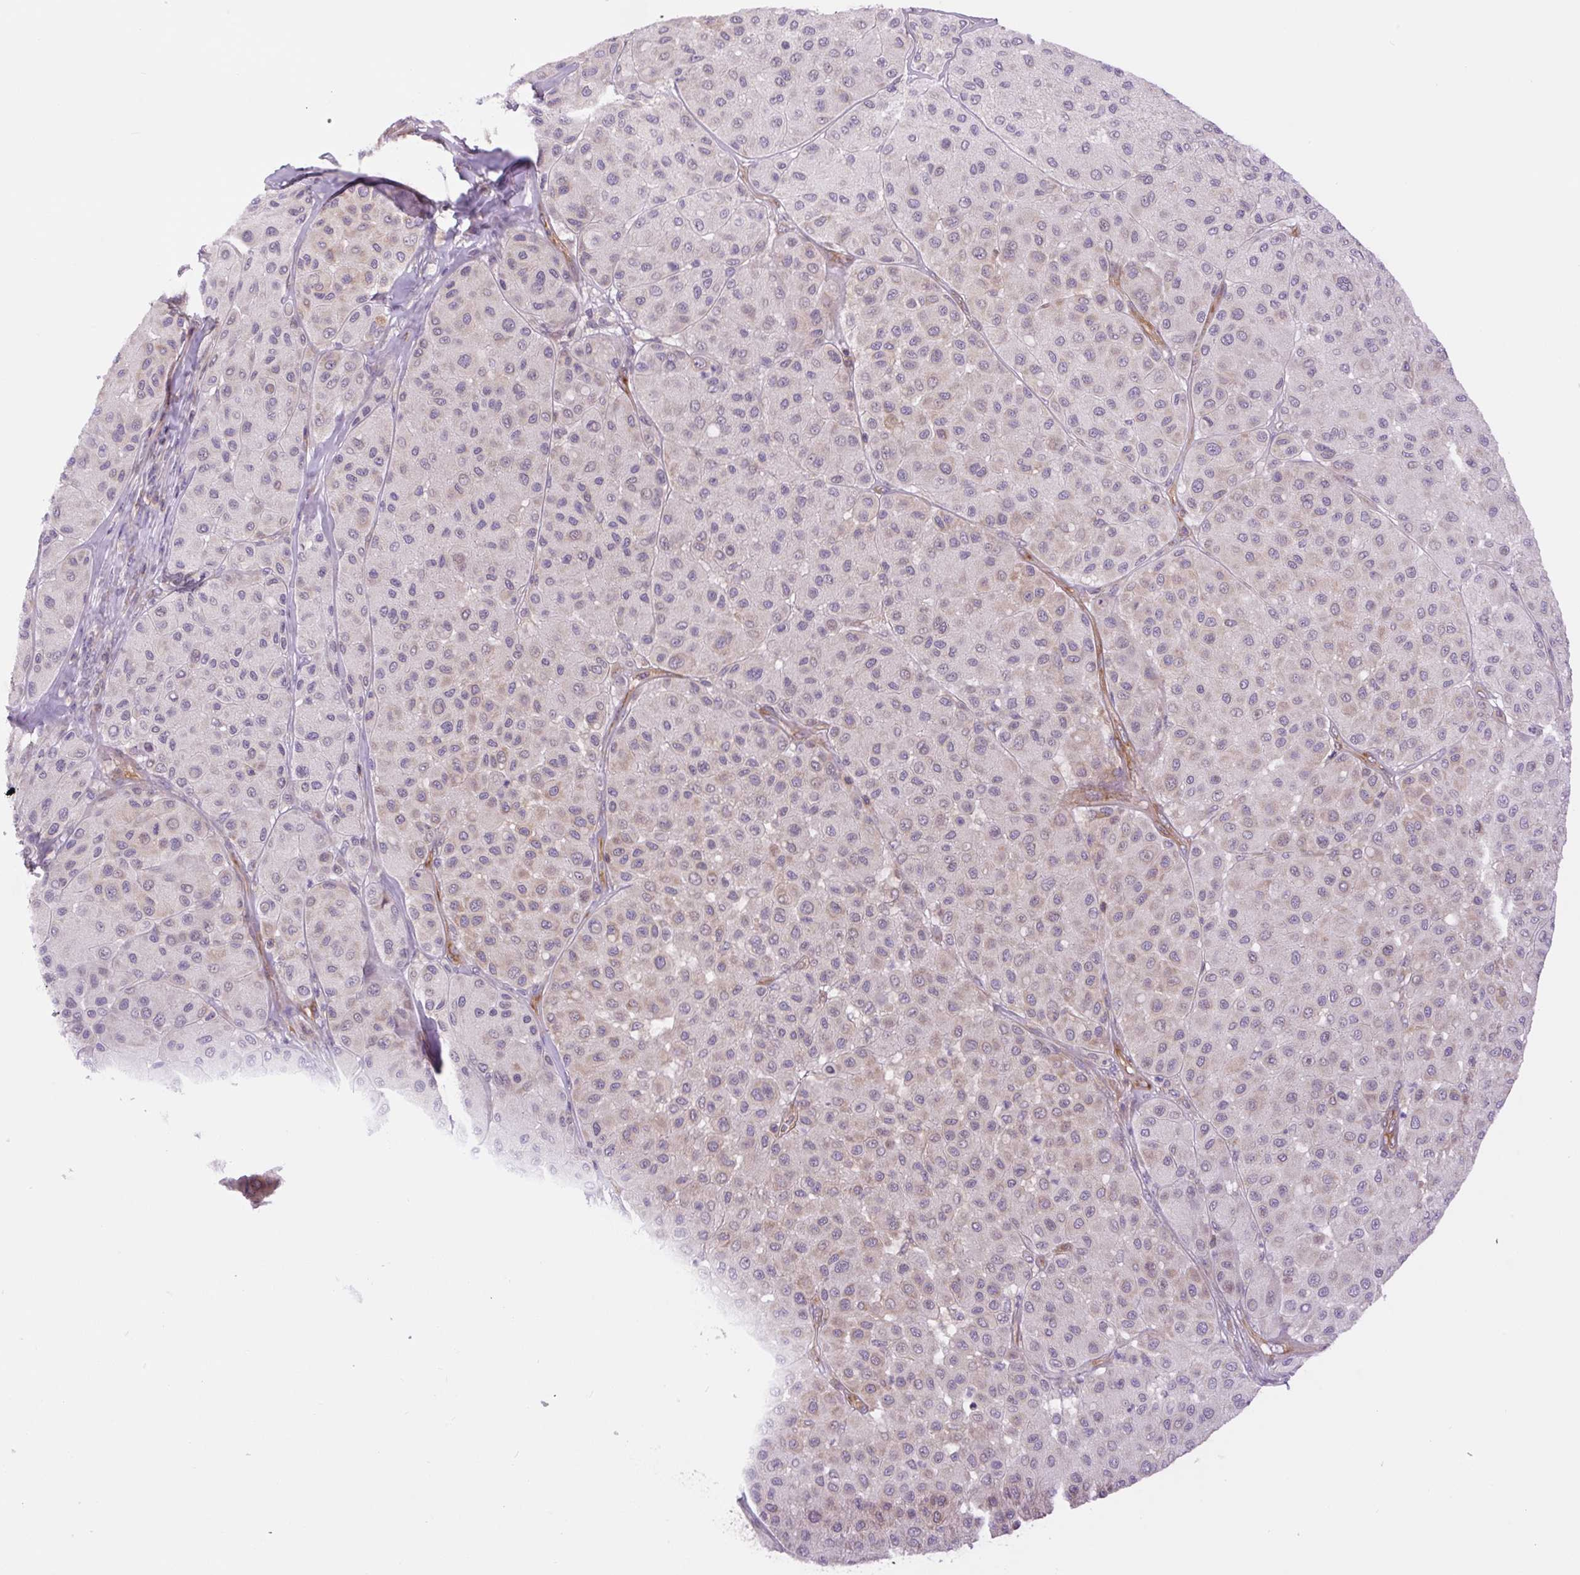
{"staining": {"intensity": "weak", "quantity": "<25%", "location": "cytoplasmic/membranous"}, "tissue": "melanoma", "cell_type": "Tumor cells", "image_type": "cancer", "snomed": [{"axis": "morphology", "description": "Malignant melanoma, Metastatic site"}, {"axis": "topography", "description": "Smooth muscle"}], "caption": "Tumor cells show no significant staining in melanoma.", "gene": "MINK1", "patient": {"sex": "male", "age": 41}}